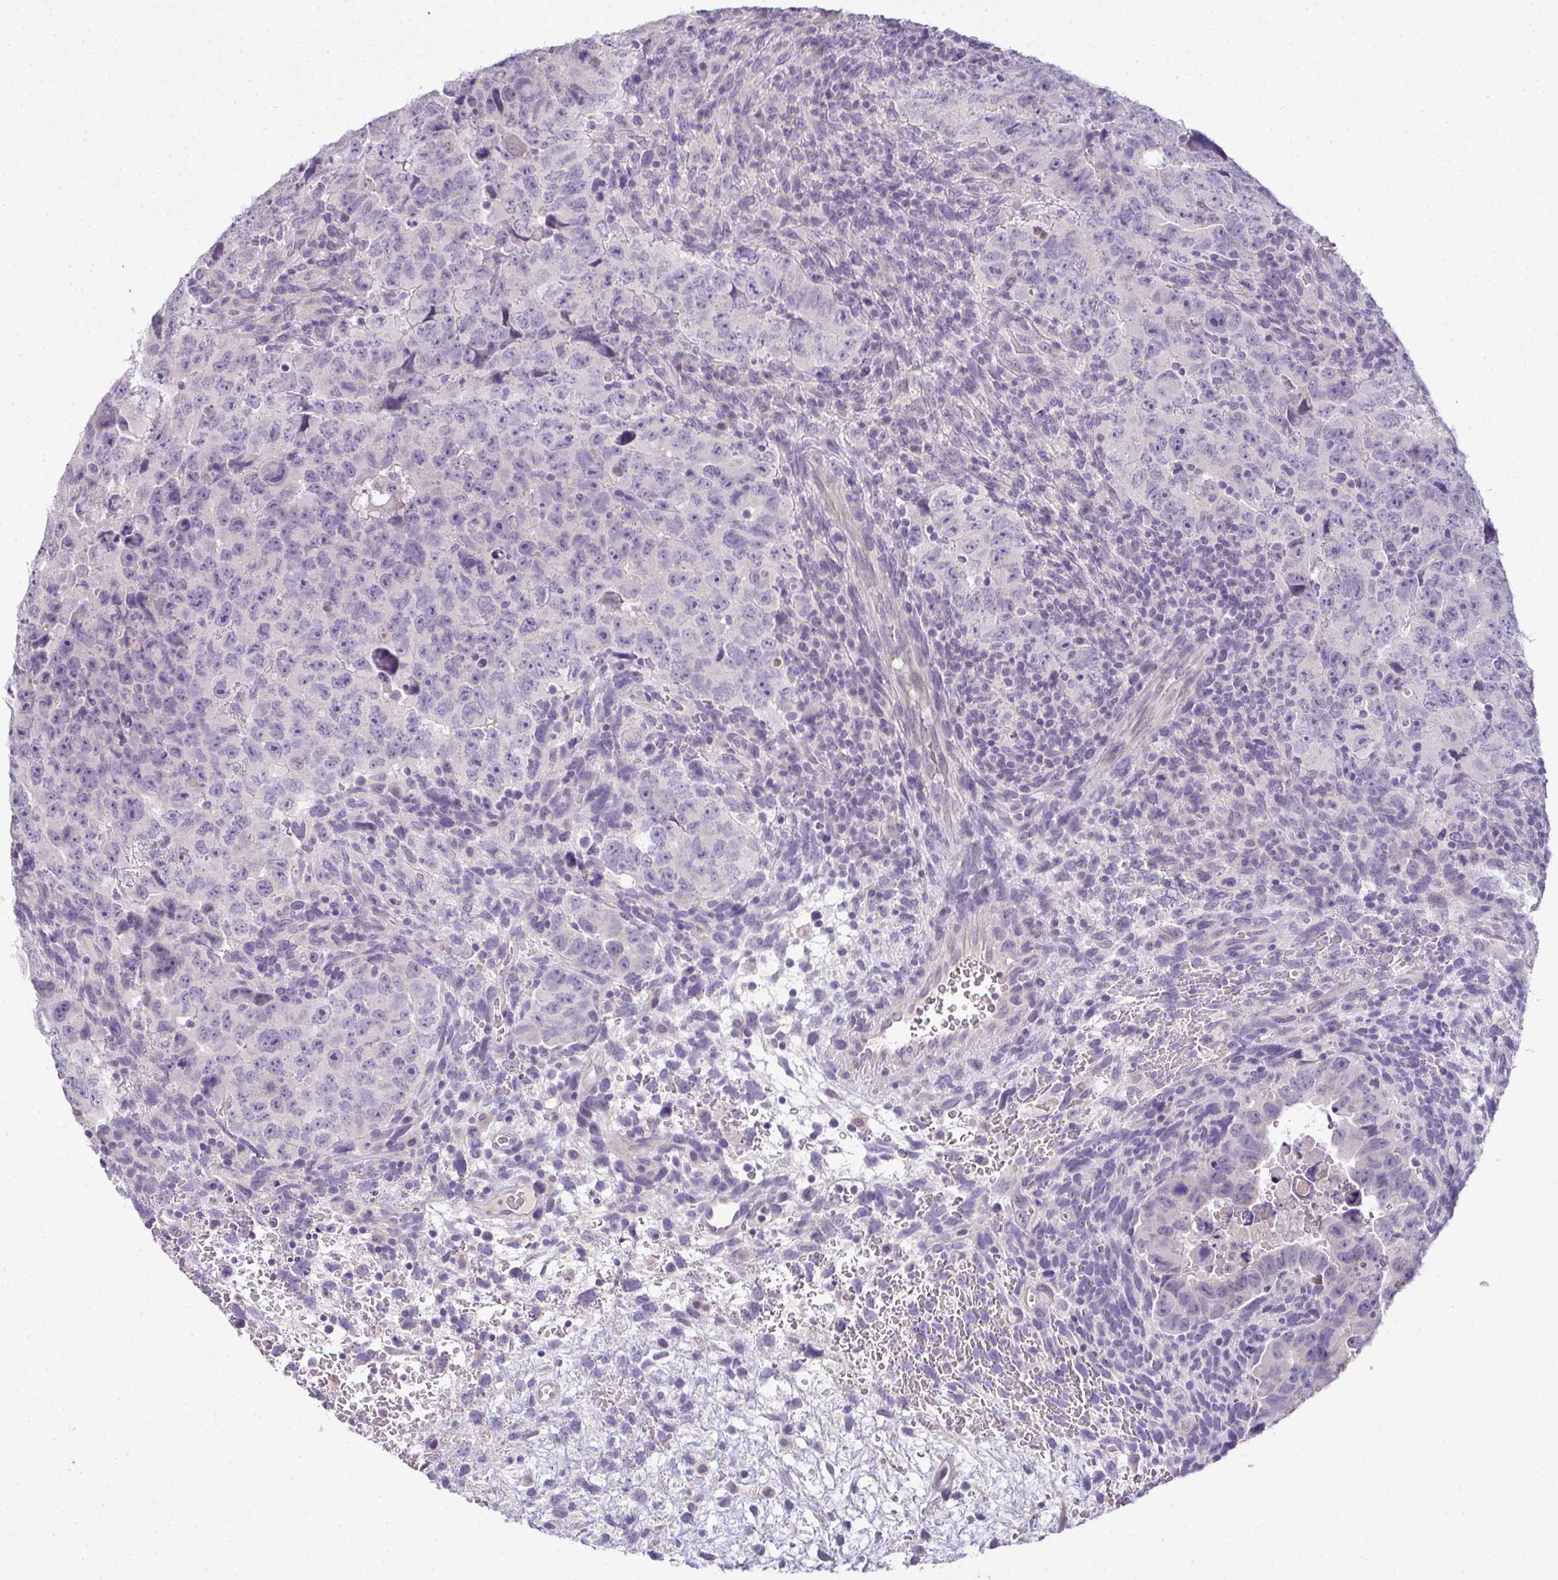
{"staining": {"intensity": "negative", "quantity": "none", "location": "none"}, "tissue": "testis cancer", "cell_type": "Tumor cells", "image_type": "cancer", "snomed": [{"axis": "morphology", "description": "Carcinoma, Embryonal, NOS"}, {"axis": "topography", "description": "Testis"}], "caption": "Tumor cells show no significant expression in embryonal carcinoma (testis).", "gene": "CMPK1", "patient": {"sex": "male", "age": 24}}